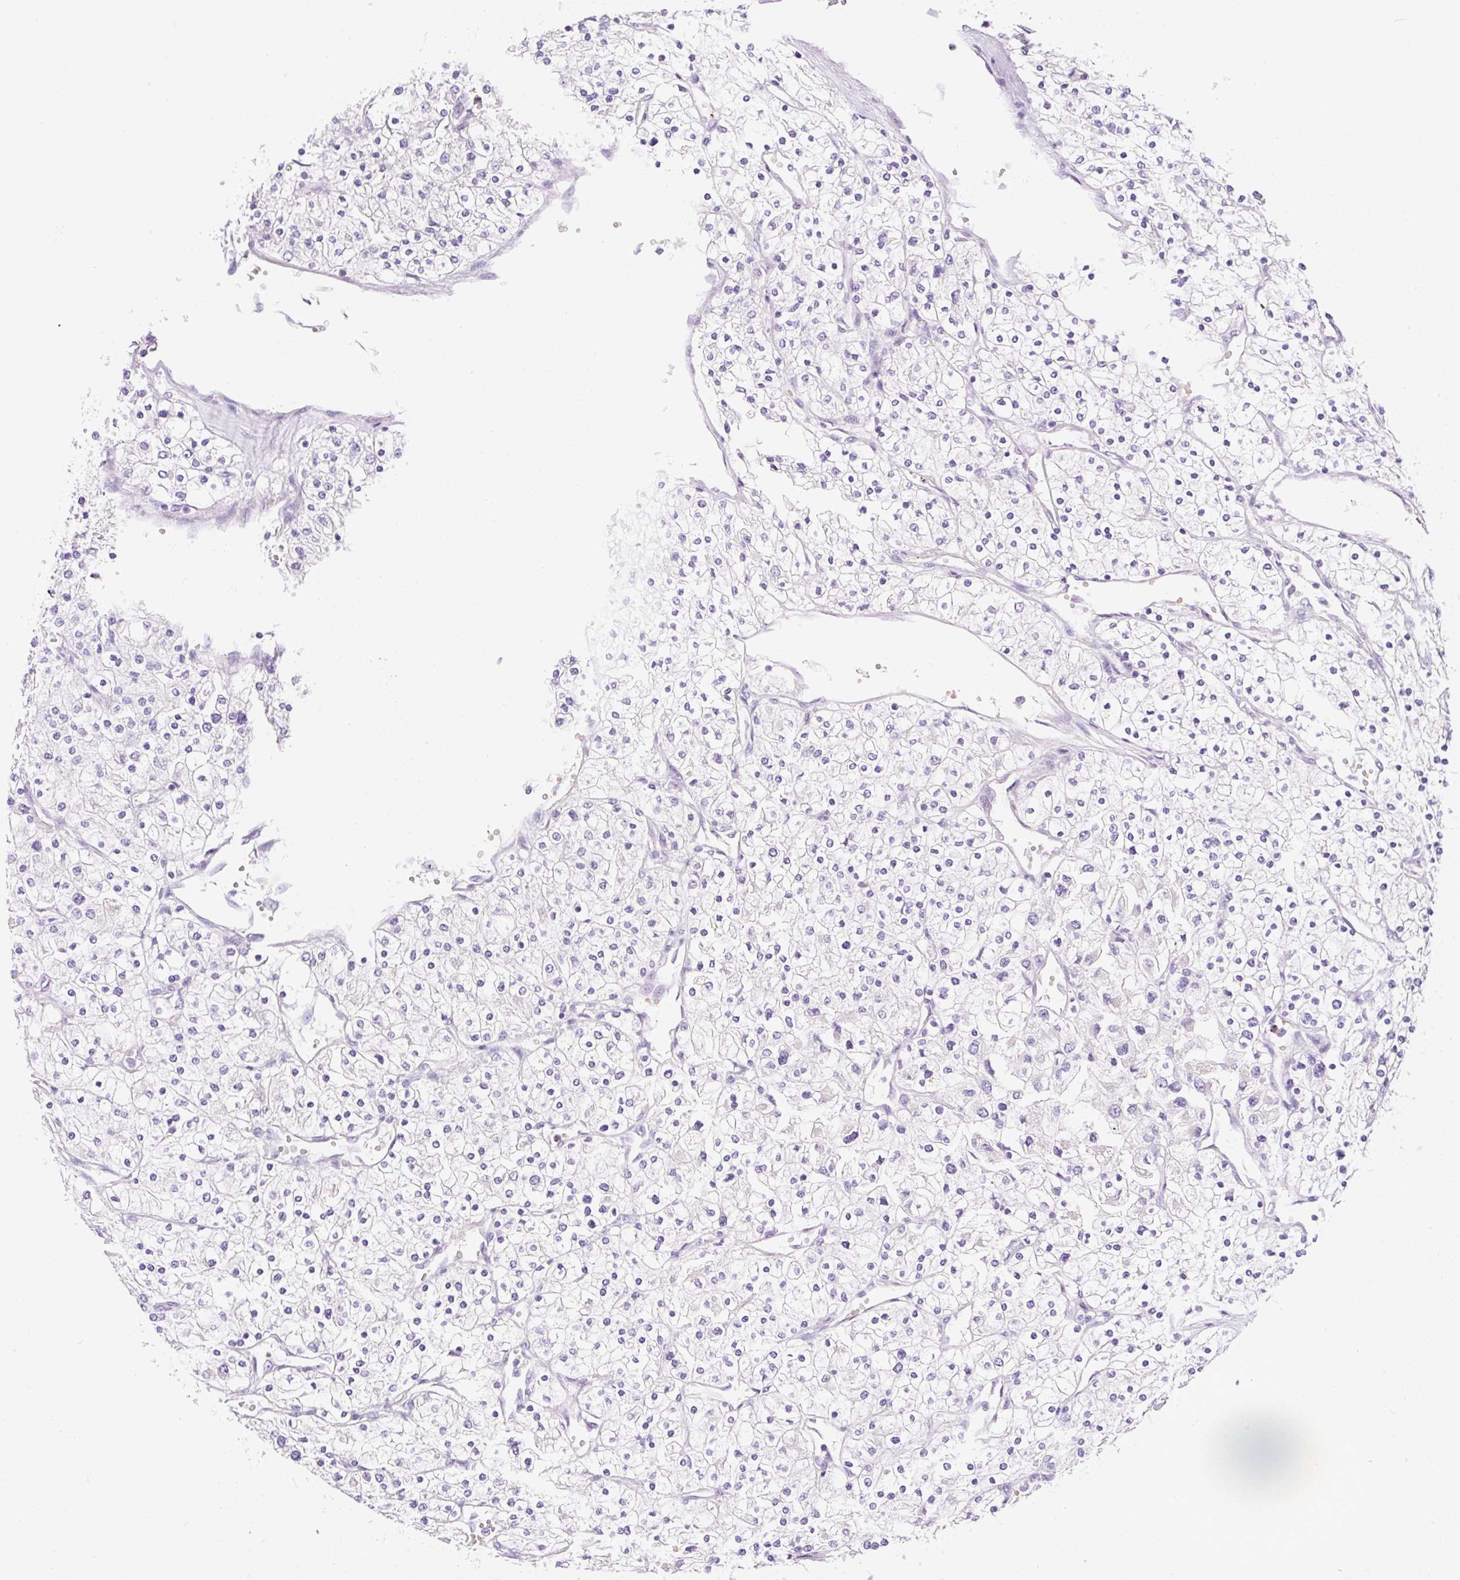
{"staining": {"intensity": "negative", "quantity": "none", "location": "none"}, "tissue": "renal cancer", "cell_type": "Tumor cells", "image_type": "cancer", "snomed": [{"axis": "morphology", "description": "Adenocarcinoma, NOS"}, {"axis": "topography", "description": "Kidney"}], "caption": "High magnification brightfield microscopy of renal cancer stained with DAB (brown) and counterstained with hematoxylin (blue): tumor cells show no significant staining. (Immunohistochemistry (ihc), brightfield microscopy, high magnification).", "gene": "LHFPL5", "patient": {"sex": "male", "age": 80}}